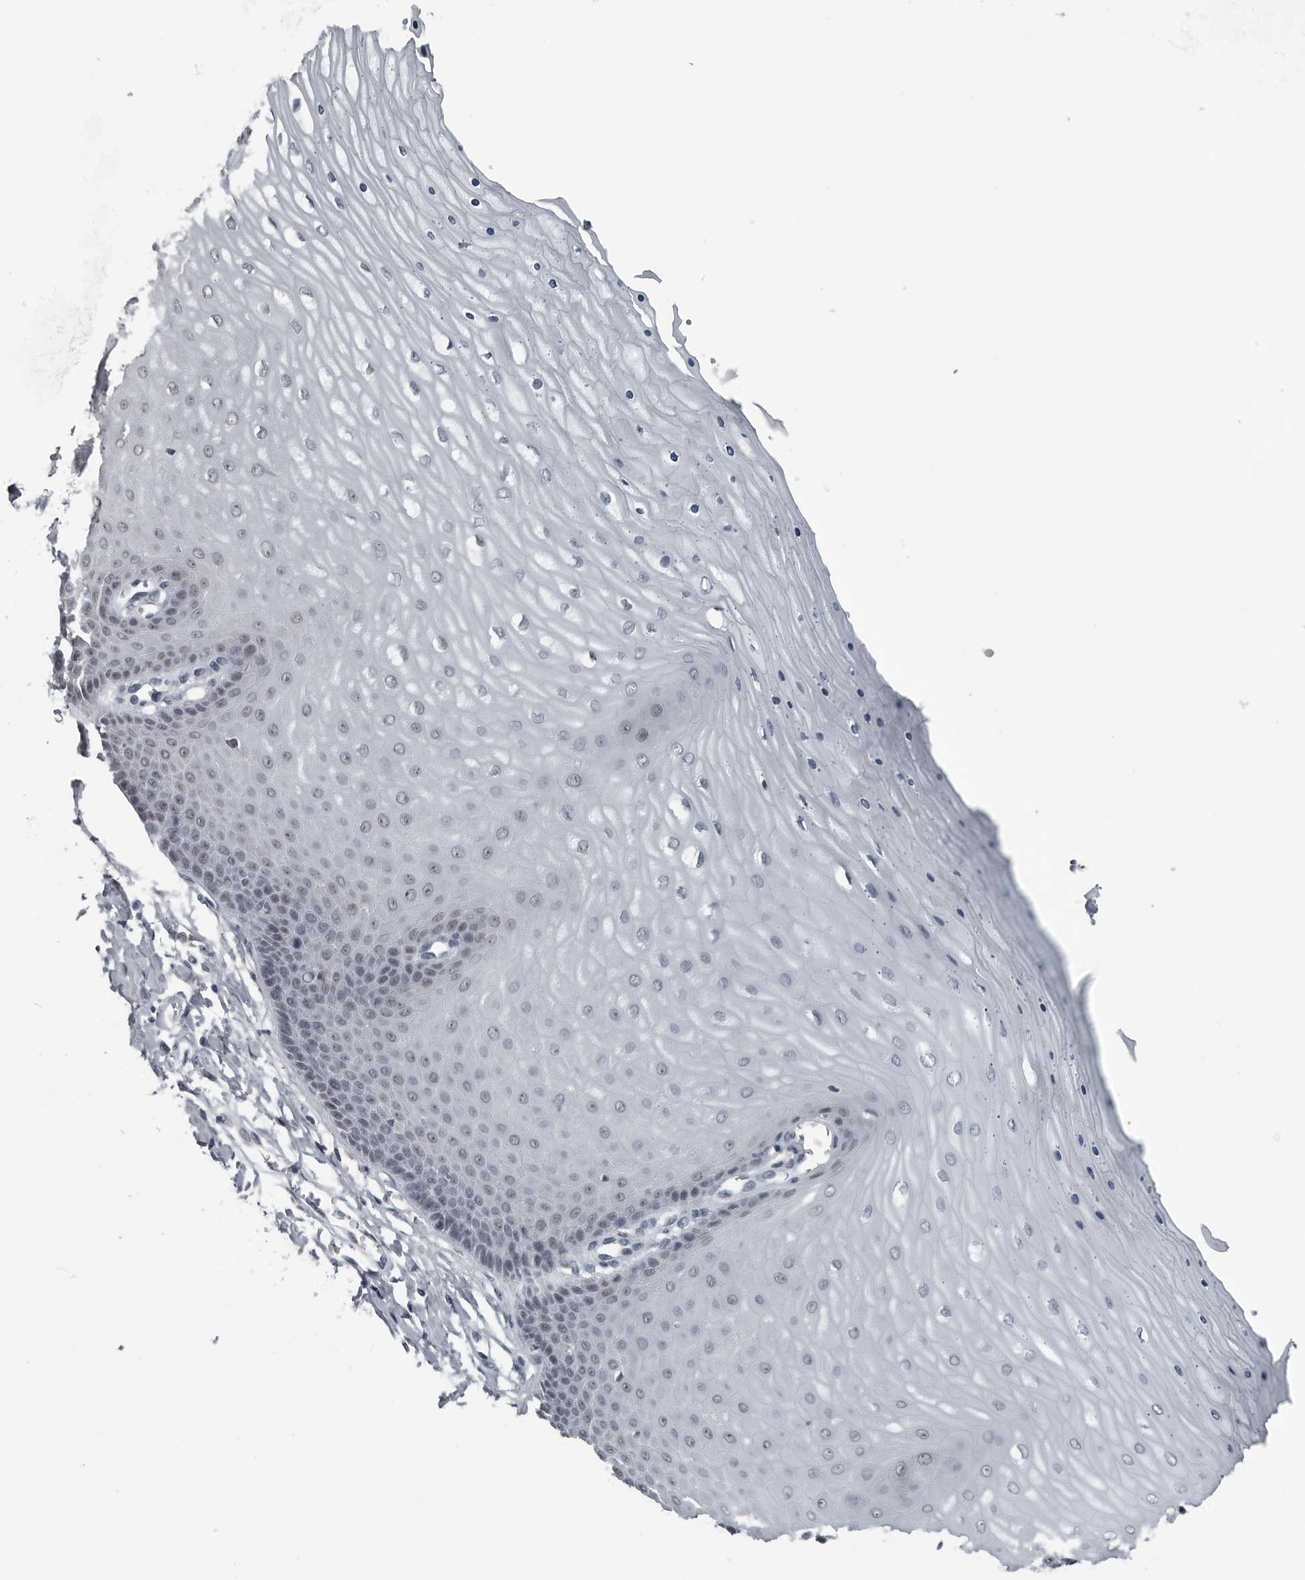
{"staining": {"intensity": "moderate", "quantity": "25%-75%", "location": "nuclear"}, "tissue": "cervix", "cell_type": "Glandular cells", "image_type": "normal", "snomed": [{"axis": "morphology", "description": "Normal tissue, NOS"}, {"axis": "topography", "description": "Cervix"}], "caption": "Immunohistochemical staining of normal cervix shows moderate nuclear protein staining in about 25%-75% of glandular cells. Immunohistochemistry (ihc) stains the protein in brown and the nuclei are stained blue.", "gene": "AKR1A1", "patient": {"sex": "female", "age": 55}}